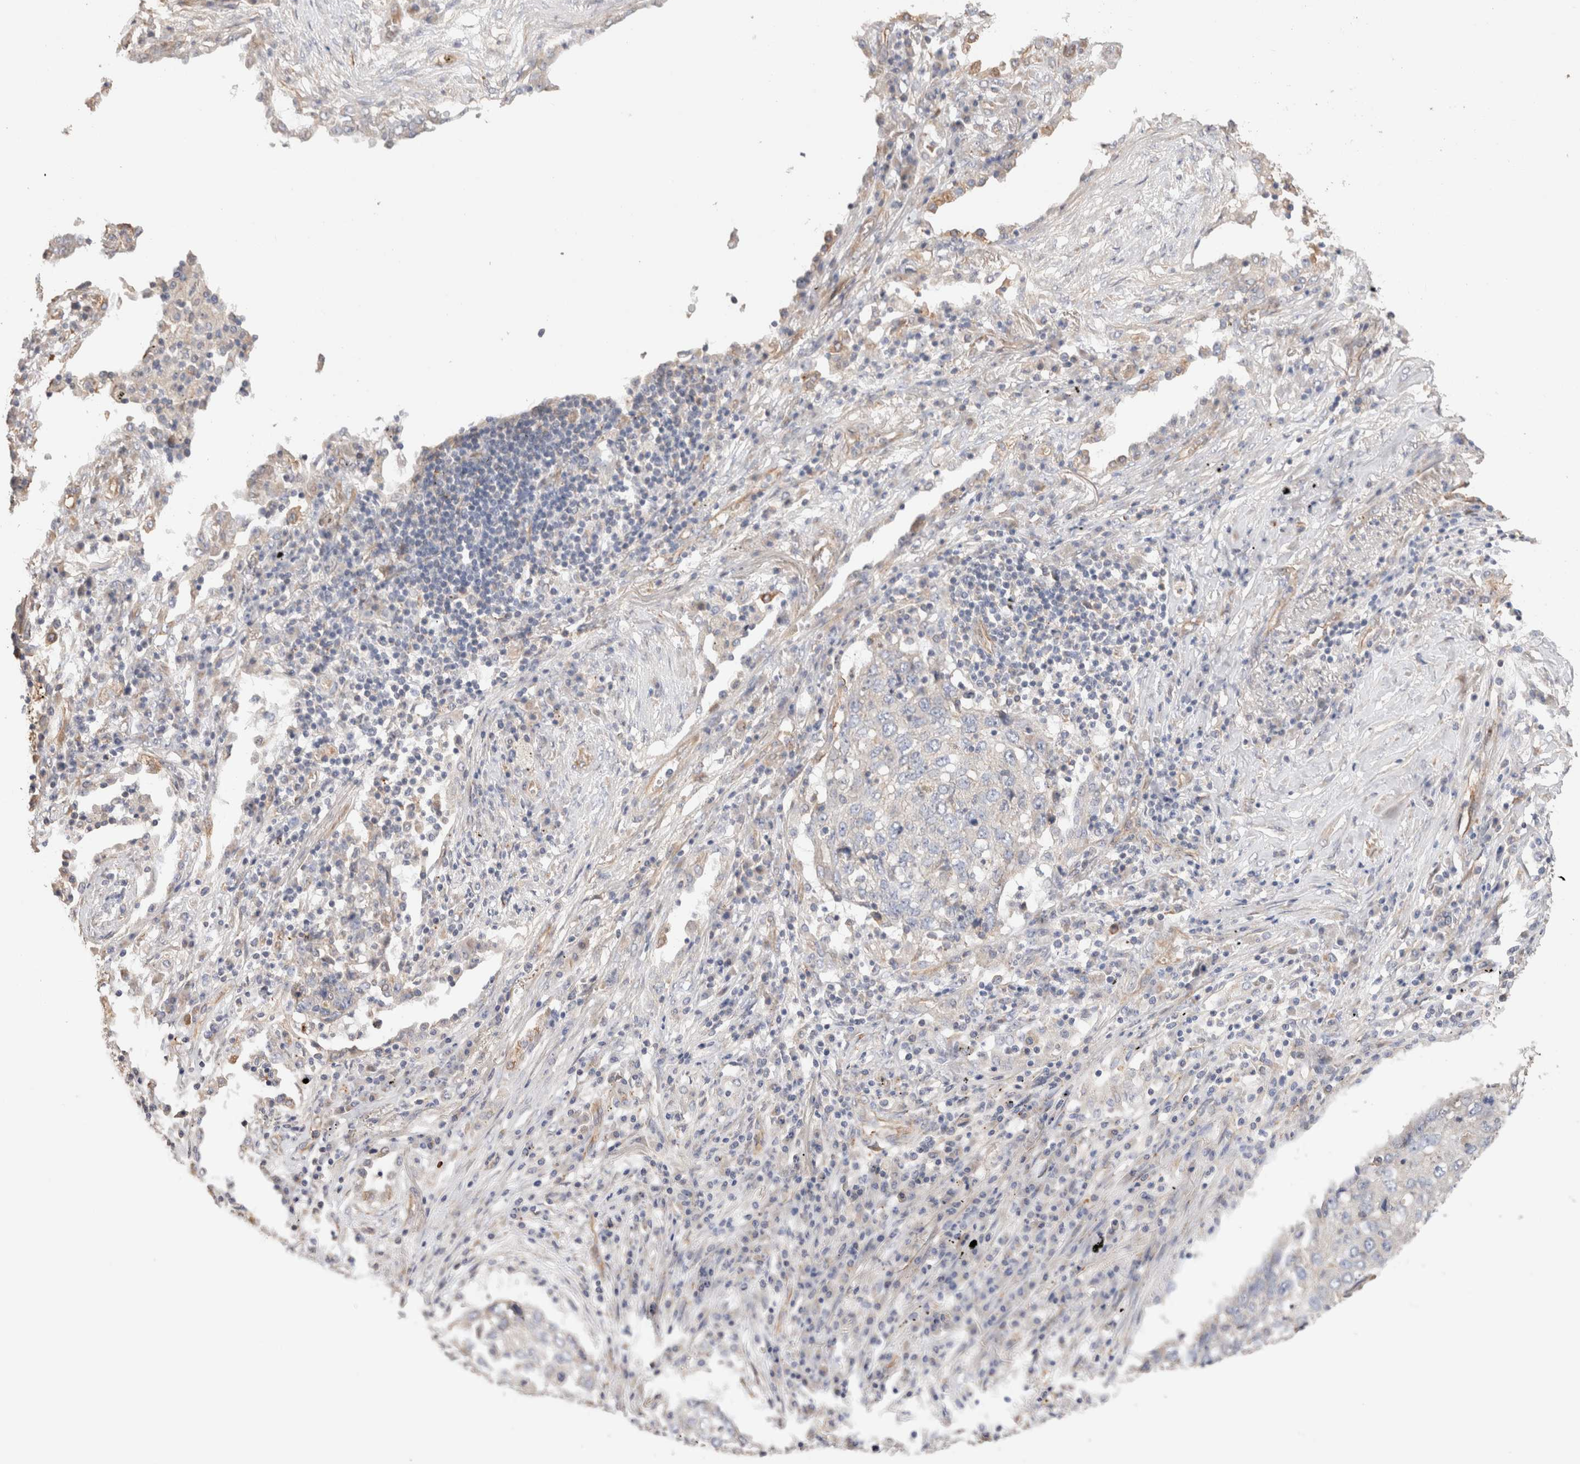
{"staining": {"intensity": "negative", "quantity": "none", "location": "none"}, "tissue": "lung cancer", "cell_type": "Tumor cells", "image_type": "cancer", "snomed": [{"axis": "morphology", "description": "Squamous cell carcinoma, NOS"}, {"axis": "topography", "description": "Lung"}], "caption": "Photomicrograph shows no significant protein expression in tumor cells of squamous cell carcinoma (lung). (DAB IHC visualized using brightfield microscopy, high magnification).", "gene": "PROS1", "patient": {"sex": "female", "age": 63}}